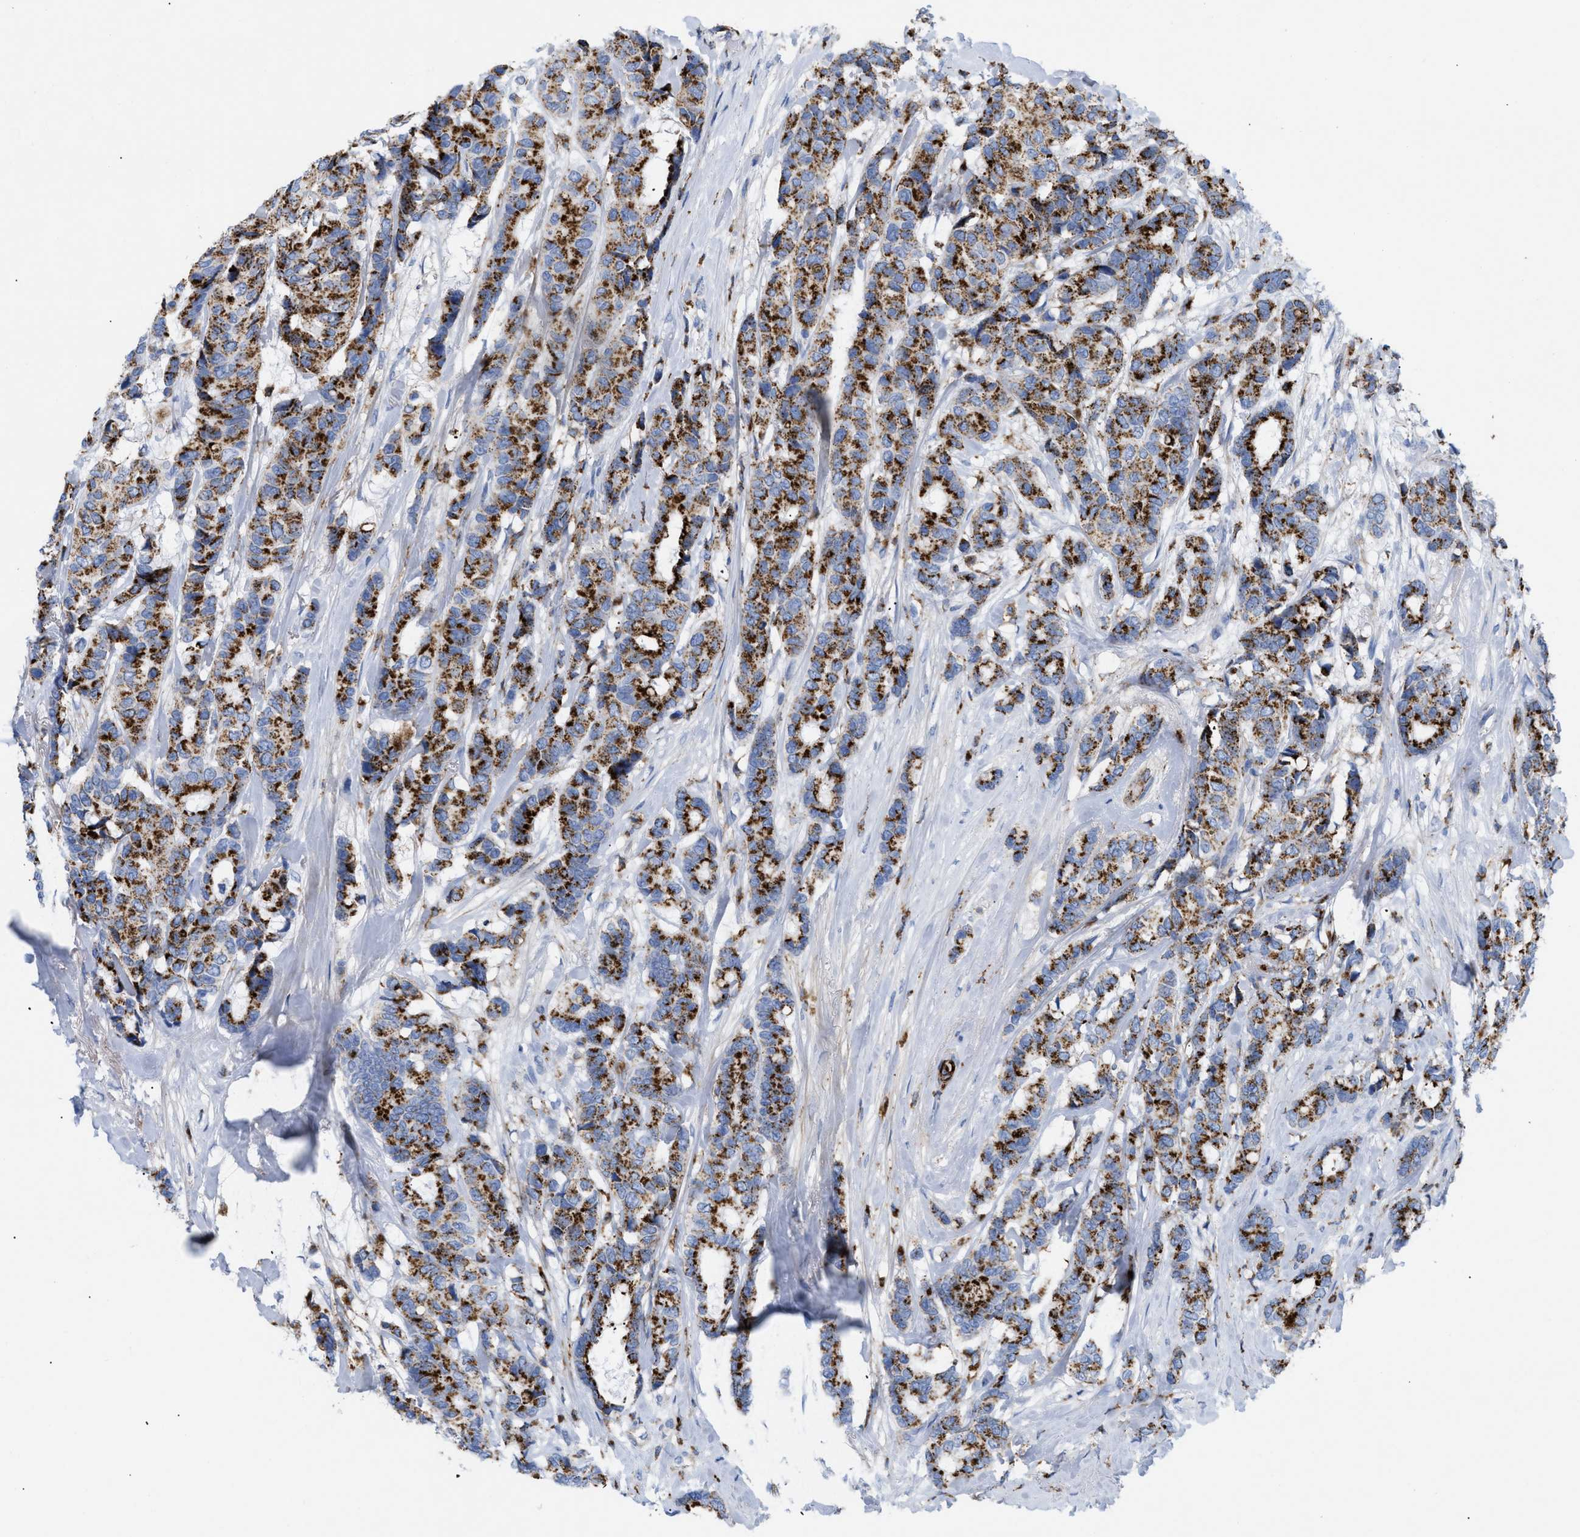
{"staining": {"intensity": "strong", "quantity": ">75%", "location": "cytoplasmic/membranous"}, "tissue": "breast cancer", "cell_type": "Tumor cells", "image_type": "cancer", "snomed": [{"axis": "morphology", "description": "Duct carcinoma"}, {"axis": "topography", "description": "Breast"}], "caption": "A high amount of strong cytoplasmic/membranous positivity is appreciated in approximately >75% of tumor cells in breast cancer (invasive ductal carcinoma) tissue.", "gene": "DRAM2", "patient": {"sex": "female", "age": 87}}